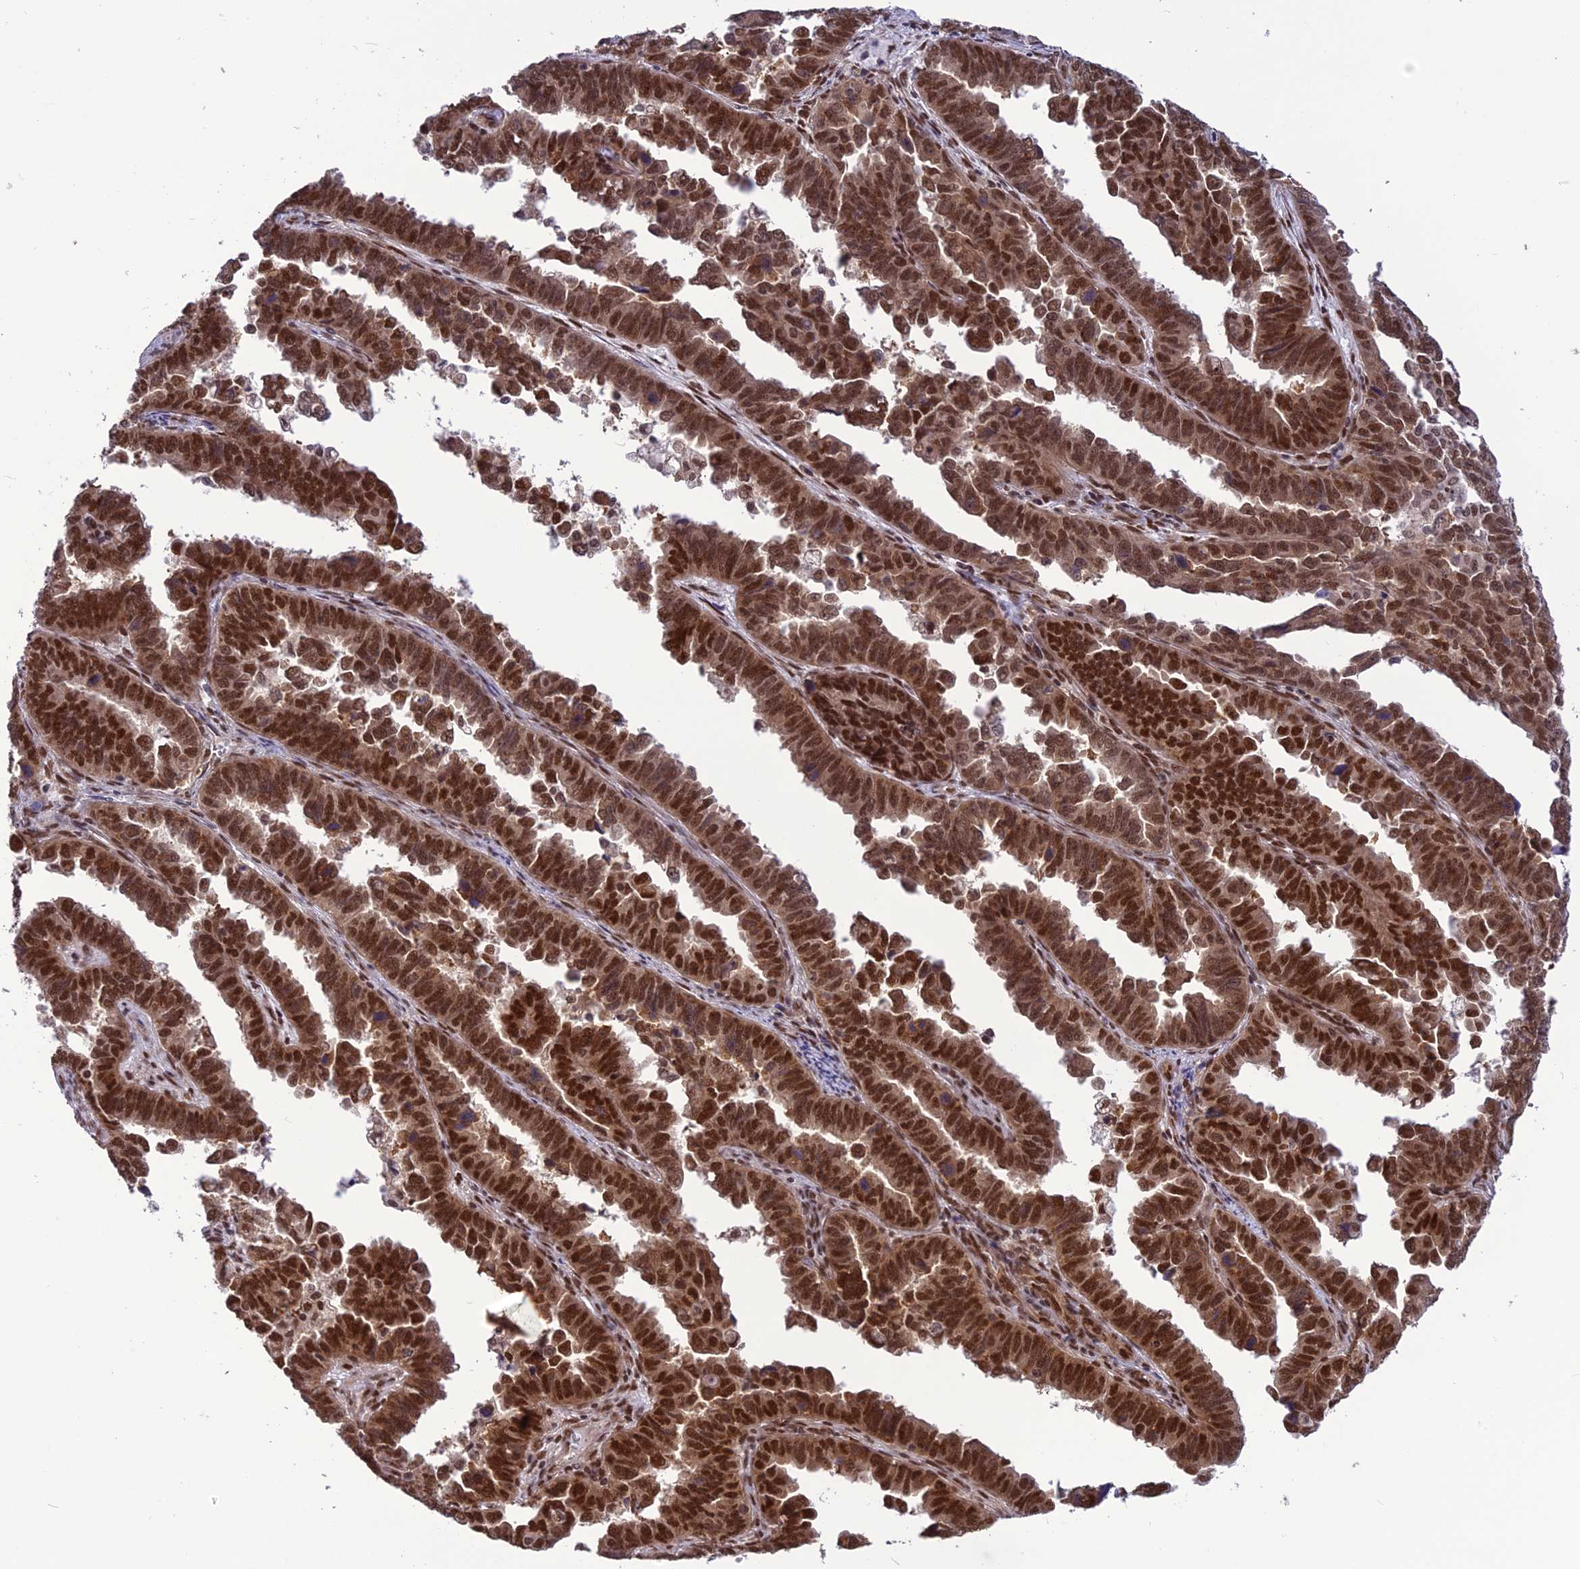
{"staining": {"intensity": "strong", "quantity": ">75%", "location": "nuclear"}, "tissue": "endometrial cancer", "cell_type": "Tumor cells", "image_type": "cancer", "snomed": [{"axis": "morphology", "description": "Adenocarcinoma, NOS"}, {"axis": "topography", "description": "Endometrium"}], "caption": "This histopathology image reveals immunohistochemistry staining of human endometrial cancer (adenocarcinoma), with high strong nuclear expression in about >75% of tumor cells.", "gene": "RTRAF", "patient": {"sex": "female", "age": 75}}